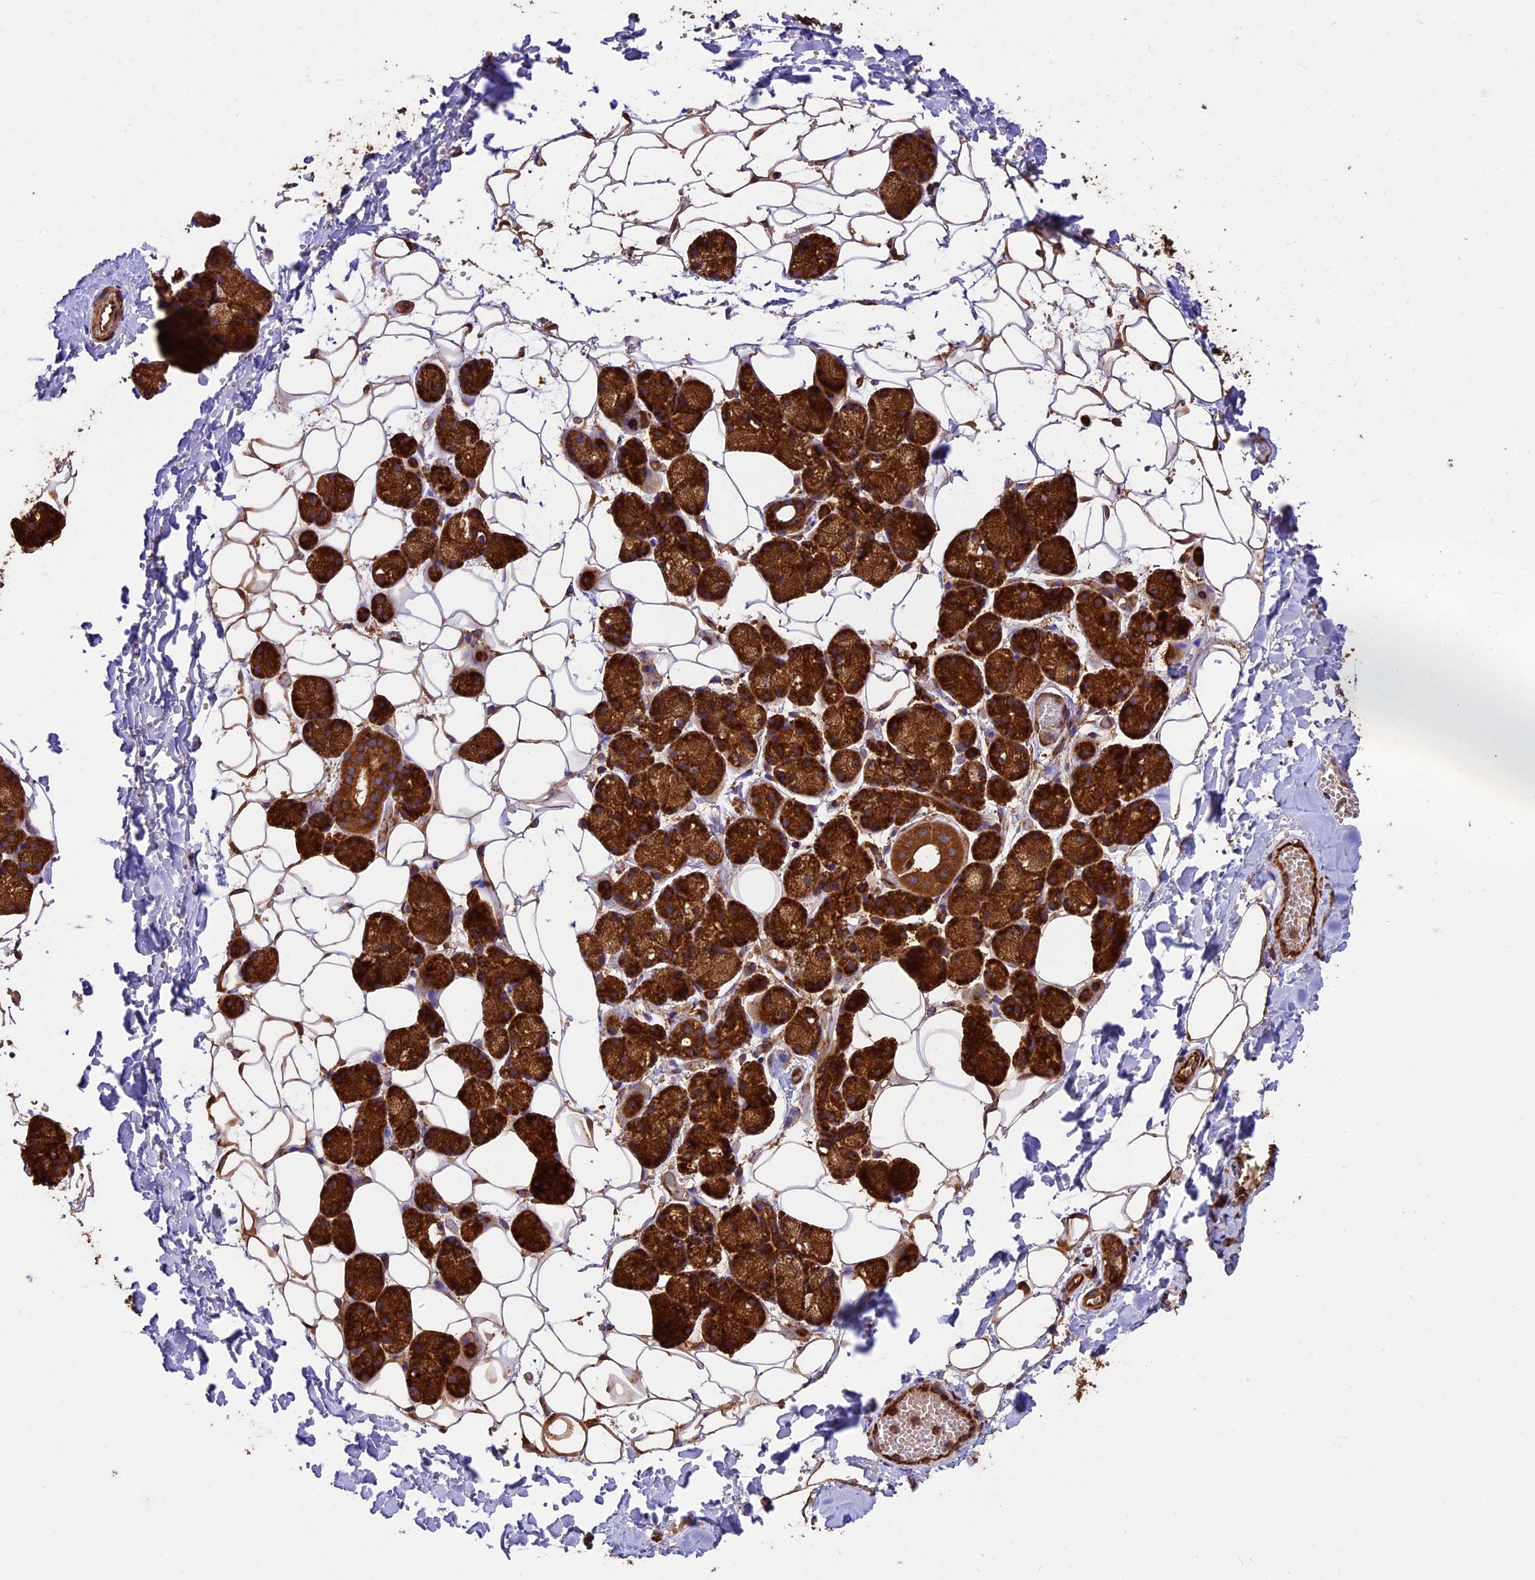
{"staining": {"intensity": "strong", "quantity": ">75%", "location": "cytoplasmic/membranous"}, "tissue": "salivary gland", "cell_type": "Glandular cells", "image_type": "normal", "snomed": [{"axis": "morphology", "description": "Normal tissue, NOS"}, {"axis": "topography", "description": "Salivary gland"}], "caption": "Protein staining shows strong cytoplasmic/membranous positivity in approximately >75% of glandular cells in benign salivary gland. Nuclei are stained in blue.", "gene": "KARS1", "patient": {"sex": "female", "age": 33}}